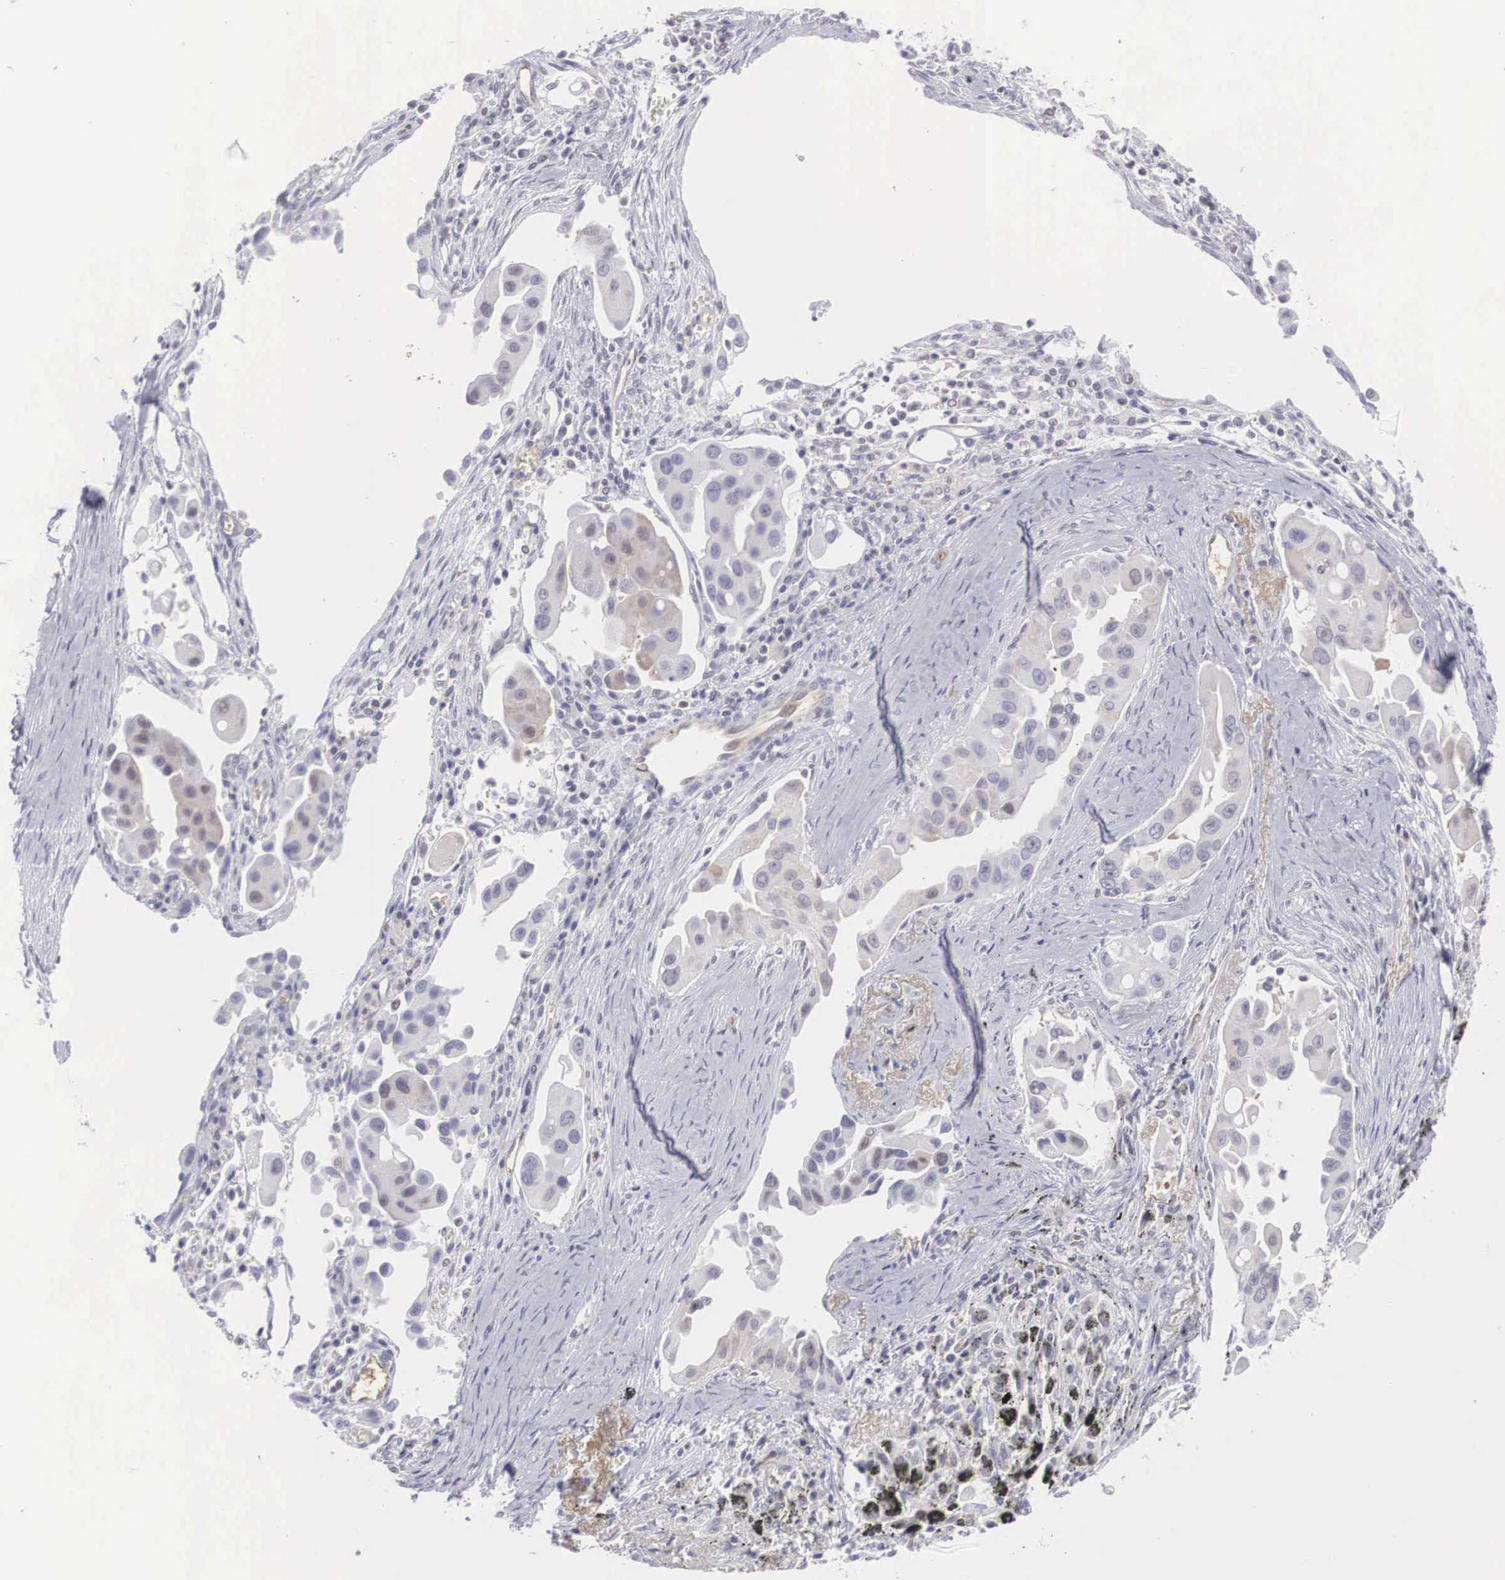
{"staining": {"intensity": "weak", "quantity": "<25%", "location": "nuclear"}, "tissue": "lung cancer", "cell_type": "Tumor cells", "image_type": "cancer", "snomed": [{"axis": "morphology", "description": "Adenocarcinoma, NOS"}, {"axis": "topography", "description": "Lung"}], "caption": "Immunohistochemistry photomicrograph of neoplastic tissue: lung cancer (adenocarcinoma) stained with DAB (3,3'-diaminobenzidine) reveals no significant protein expression in tumor cells.", "gene": "RBPJ", "patient": {"sex": "male", "age": 68}}